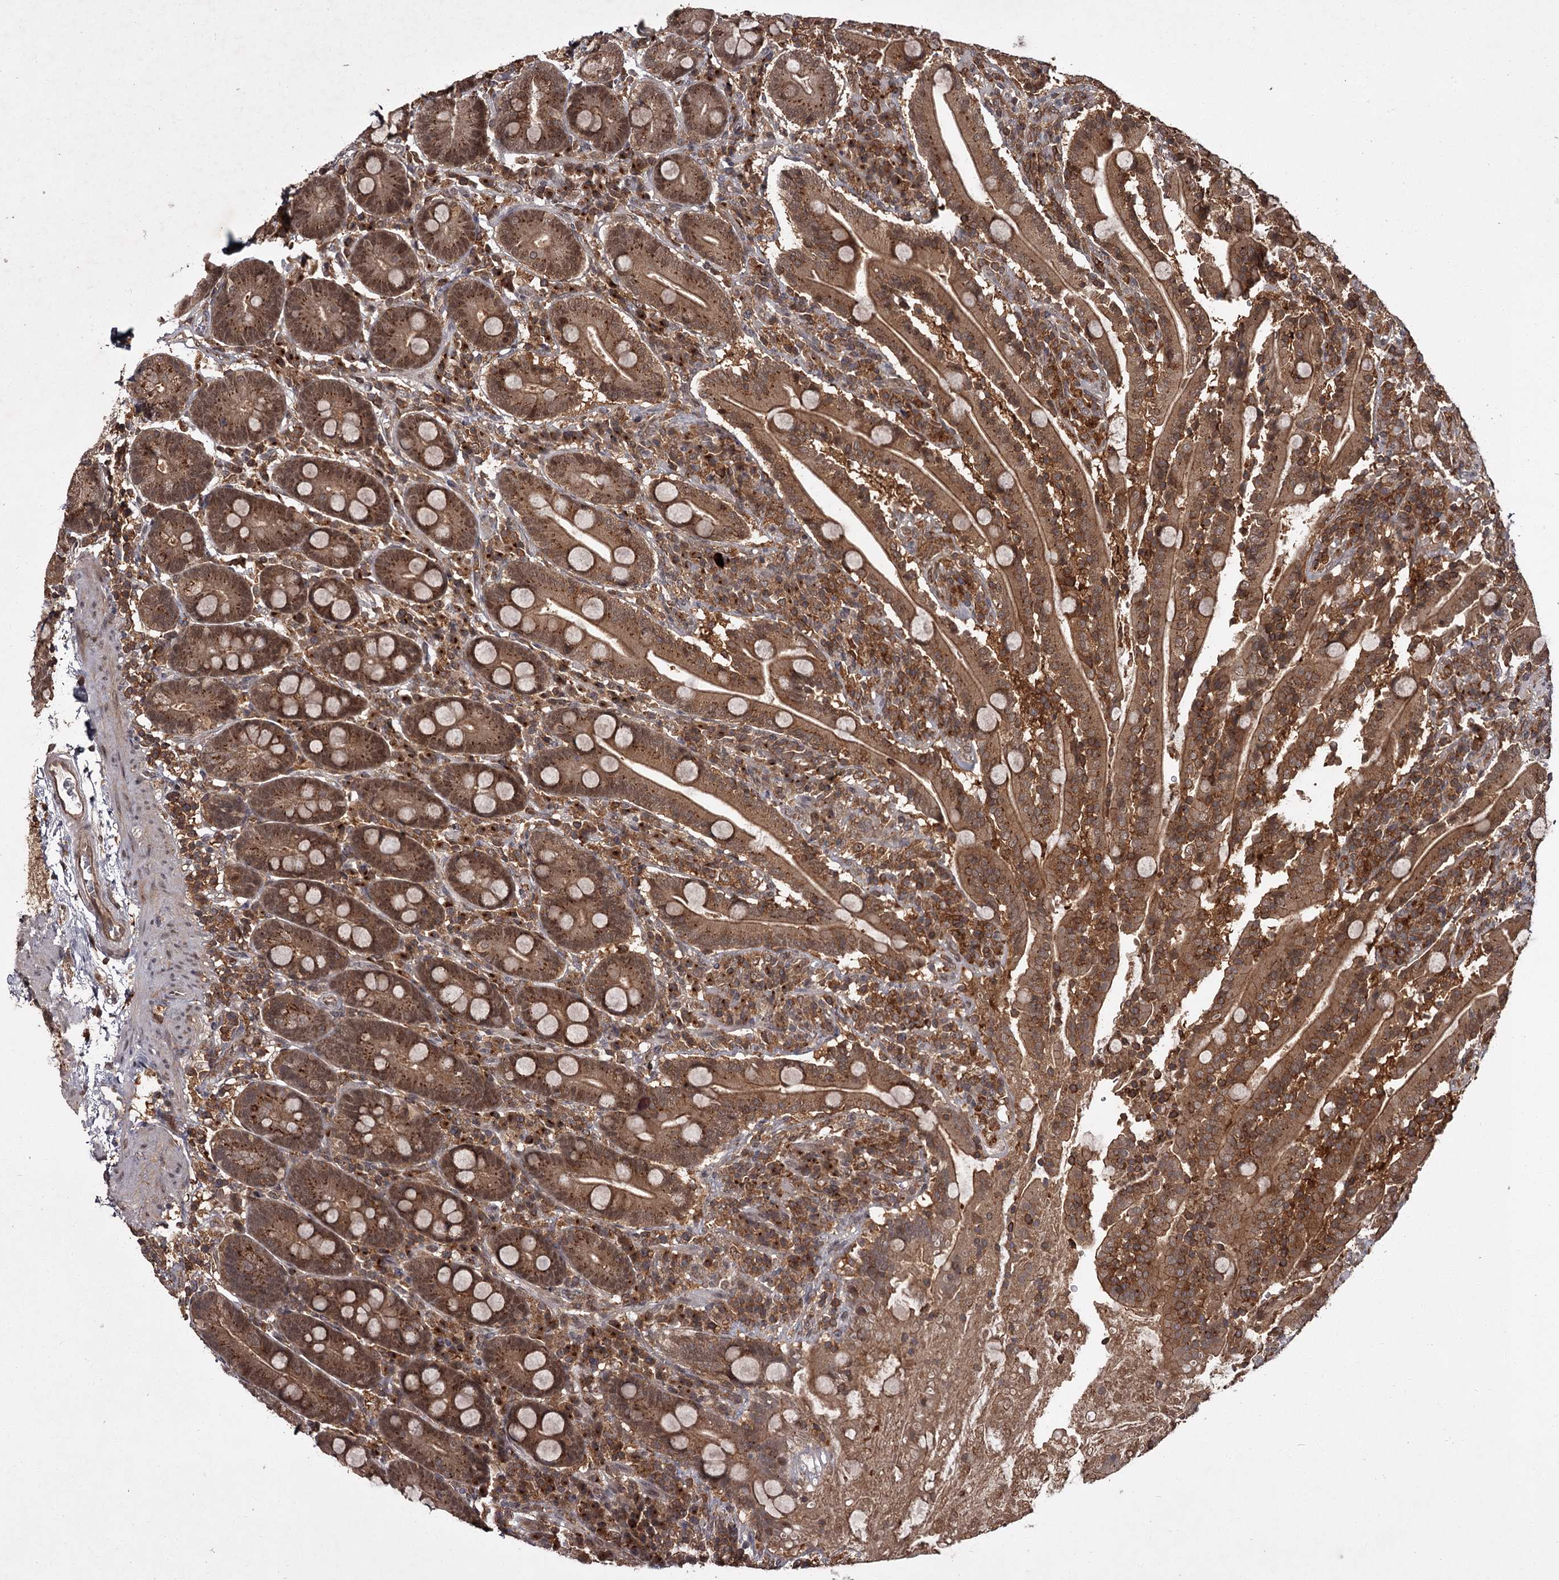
{"staining": {"intensity": "moderate", "quantity": ">75%", "location": "cytoplasmic/membranous,nuclear"}, "tissue": "duodenum", "cell_type": "Glandular cells", "image_type": "normal", "snomed": [{"axis": "morphology", "description": "Normal tissue, NOS"}, {"axis": "topography", "description": "Duodenum"}], "caption": "Moderate cytoplasmic/membranous,nuclear expression is identified in about >75% of glandular cells in unremarkable duodenum.", "gene": "TBC1D23", "patient": {"sex": "male", "age": 35}}